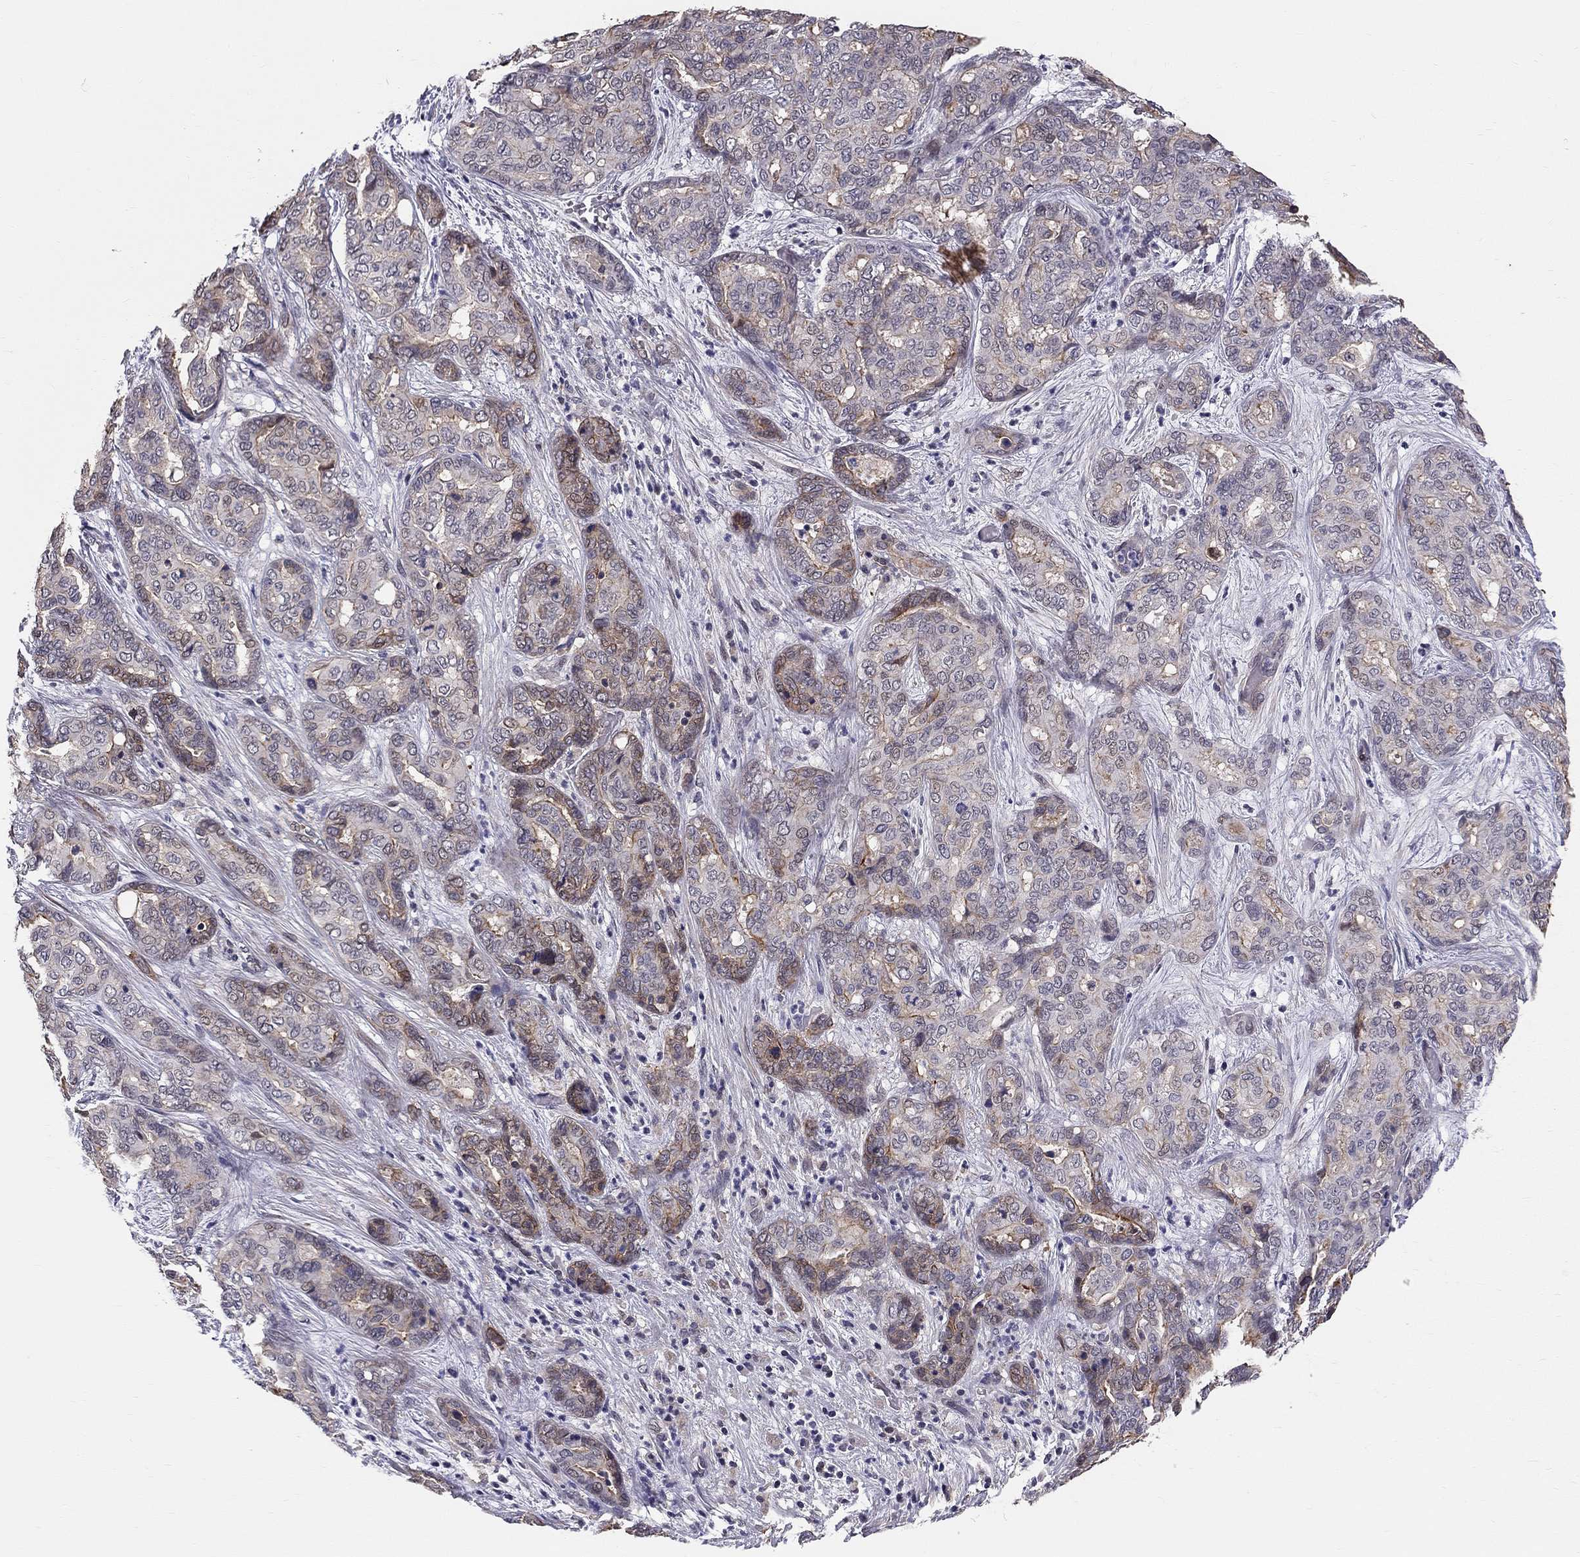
{"staining": {"intensity": "moderate", "quantity": "<25%", "location": "cytoplasmic/membranous"}, "tissue": "liver cancer", "cell_type": "Tumor cells", "image_type": "cancer", "snomed": [{"axis": "morphology", "description": "Cholangiocarcinoma"}, {"axis": "topography", "description": "Liver"}], "caption": "Brown immunohistochemical staining in human cholangiocarcinoma (liver) reveals moderate cytoplasmic/membranous expression in approximately <25% of tumor cells. (DAB IHC with brightfield microscopy, high magnification).", "gene": "GJB4", "patient": {"sex": "female", "age": 64}}